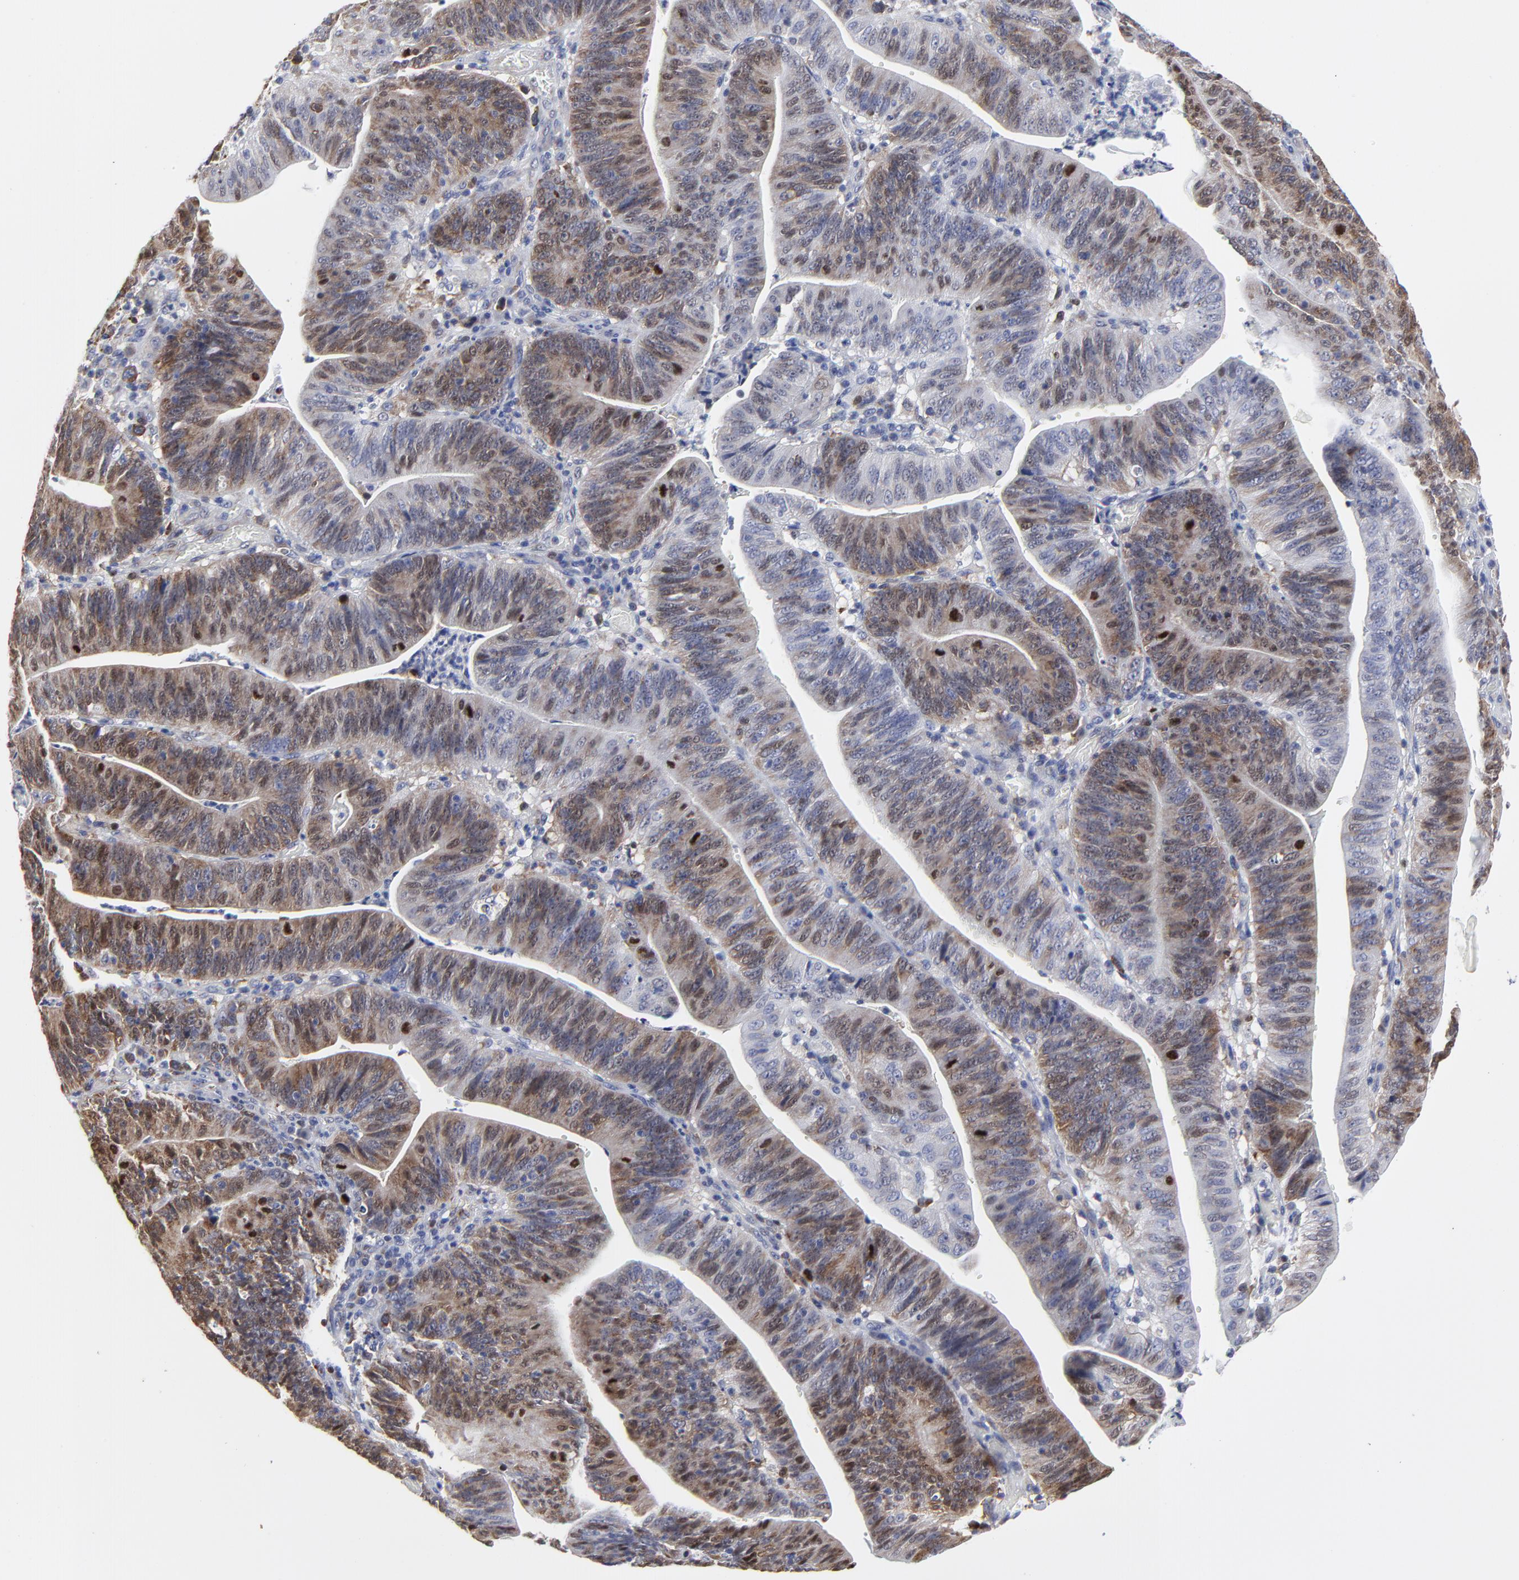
{"staining": {"intensity": "moderate", "quantity": "25%-75%", "location": "cytoplasmic/membranous,nuclear"}, "tissue": "stomach cancer", "cell_type": "Tumor cells", "image_type": "cancer", "snomed": [{"axis": "morphology", "description": "Adenocarcinoma, NOS"}, {"axis": "topography", "description": "Stomach, lower"}], "caption": "Tumor cells show moderate cytoplasmic/membranous and nuclear positivity in about 25%-75% of cells in stomach adenocarcinoma.", "gene": "NCAPH", "patient": {"sex": "female", "age": 86}}